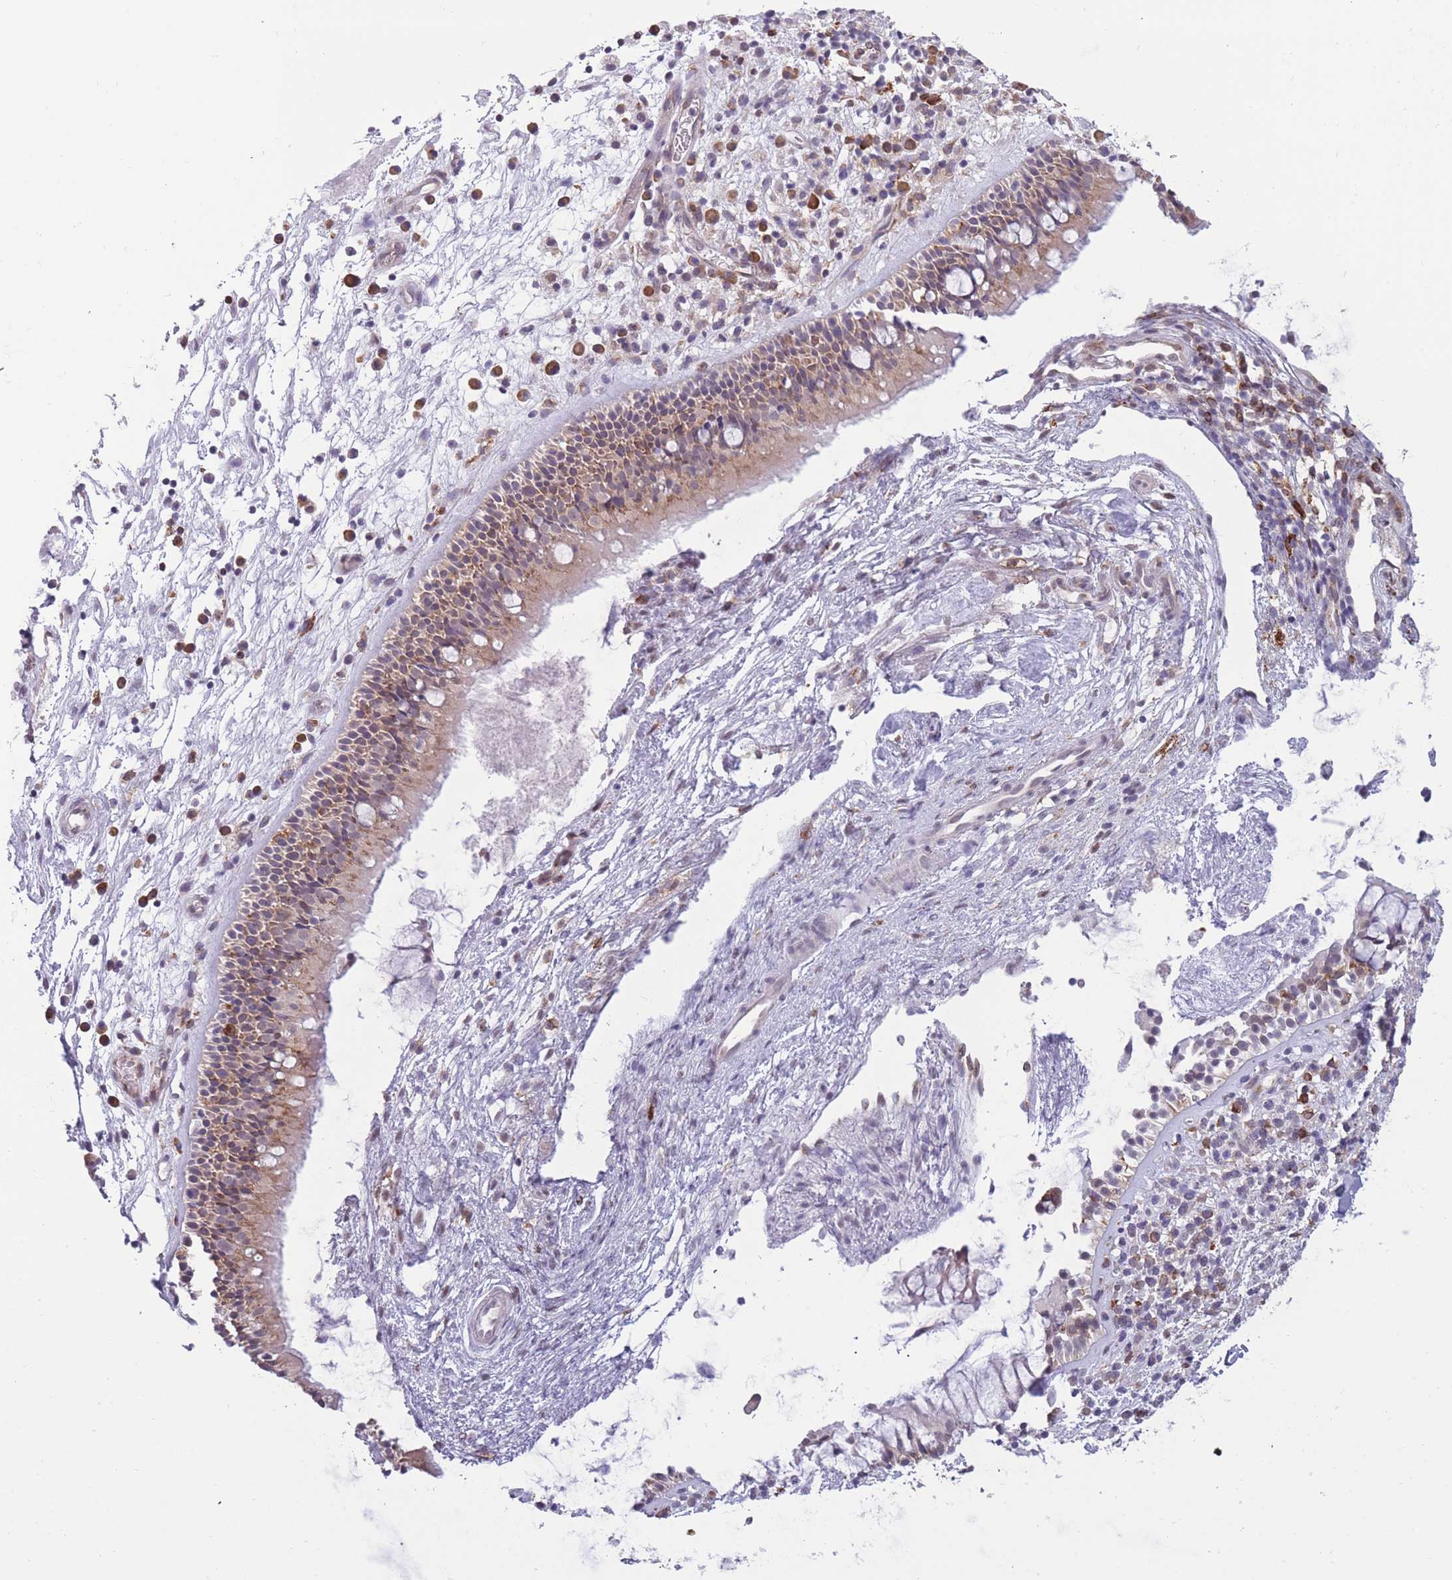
{"staining": {"intensity": "moderate", "quantity": ">75%", "location": "cytoplasmic/membranous"}, "tissue": "nasopharynx", "cell_type": "Respiratory epithelial cells", "image_type": "normal", "snomed": [{"axis": "morphology", "description": "Normal tissue, NOS"}, {"axis": "topography", "description": "Nasopharynx"}], "caption": "Immunohistochemistry image of benign nasopharynx: human nasopharynx stained using immunohistochemistry exhibits medium levels of moderate protein expression localized specifically in the cytoplasmic/membranous of respiratory epithelial cells, appearing as a cytoplasmic/membranous brown color.", "gene": "TMEM121", "patient": {"sex": "male", "age": 63}}